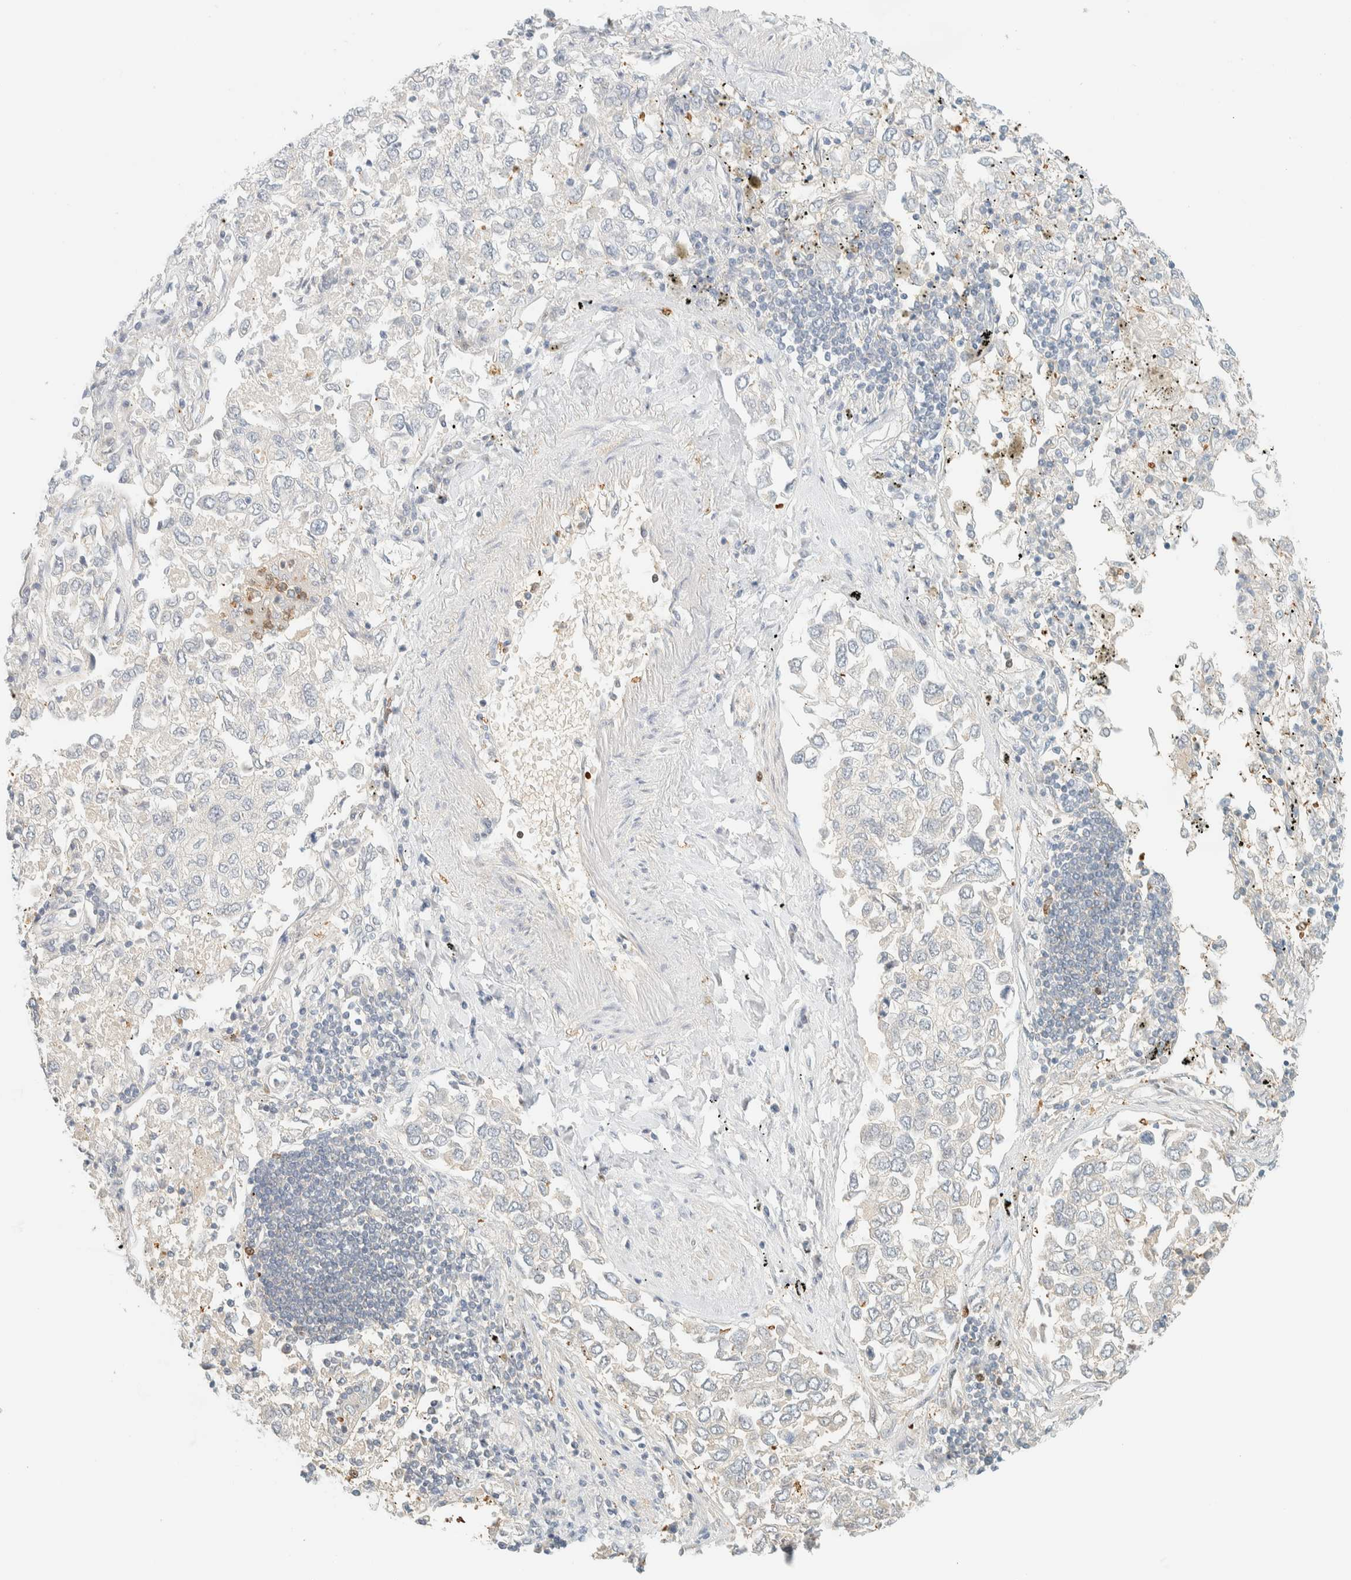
{"staining": {"intensity": "negative", "quantity": "none", "location": "none"}, "tissue": "lung cancer", "cell_type": "Tumor cells", "image_type": "cancer", "snomed": [{"axis": "morphology", "description": "Inflammation, NOS"}, {"axis": "morphology", "description": "Adenocarcinoma, NOS"}, {"axis": "topography", "description": "Lung"}], "caption": "DAB immunohistochemical staining of lung adenocarcinoma reveals no significant expression in tumor cells.", "gene": "ZBTB37", "patient": {"sex": "male", "age": 63}}